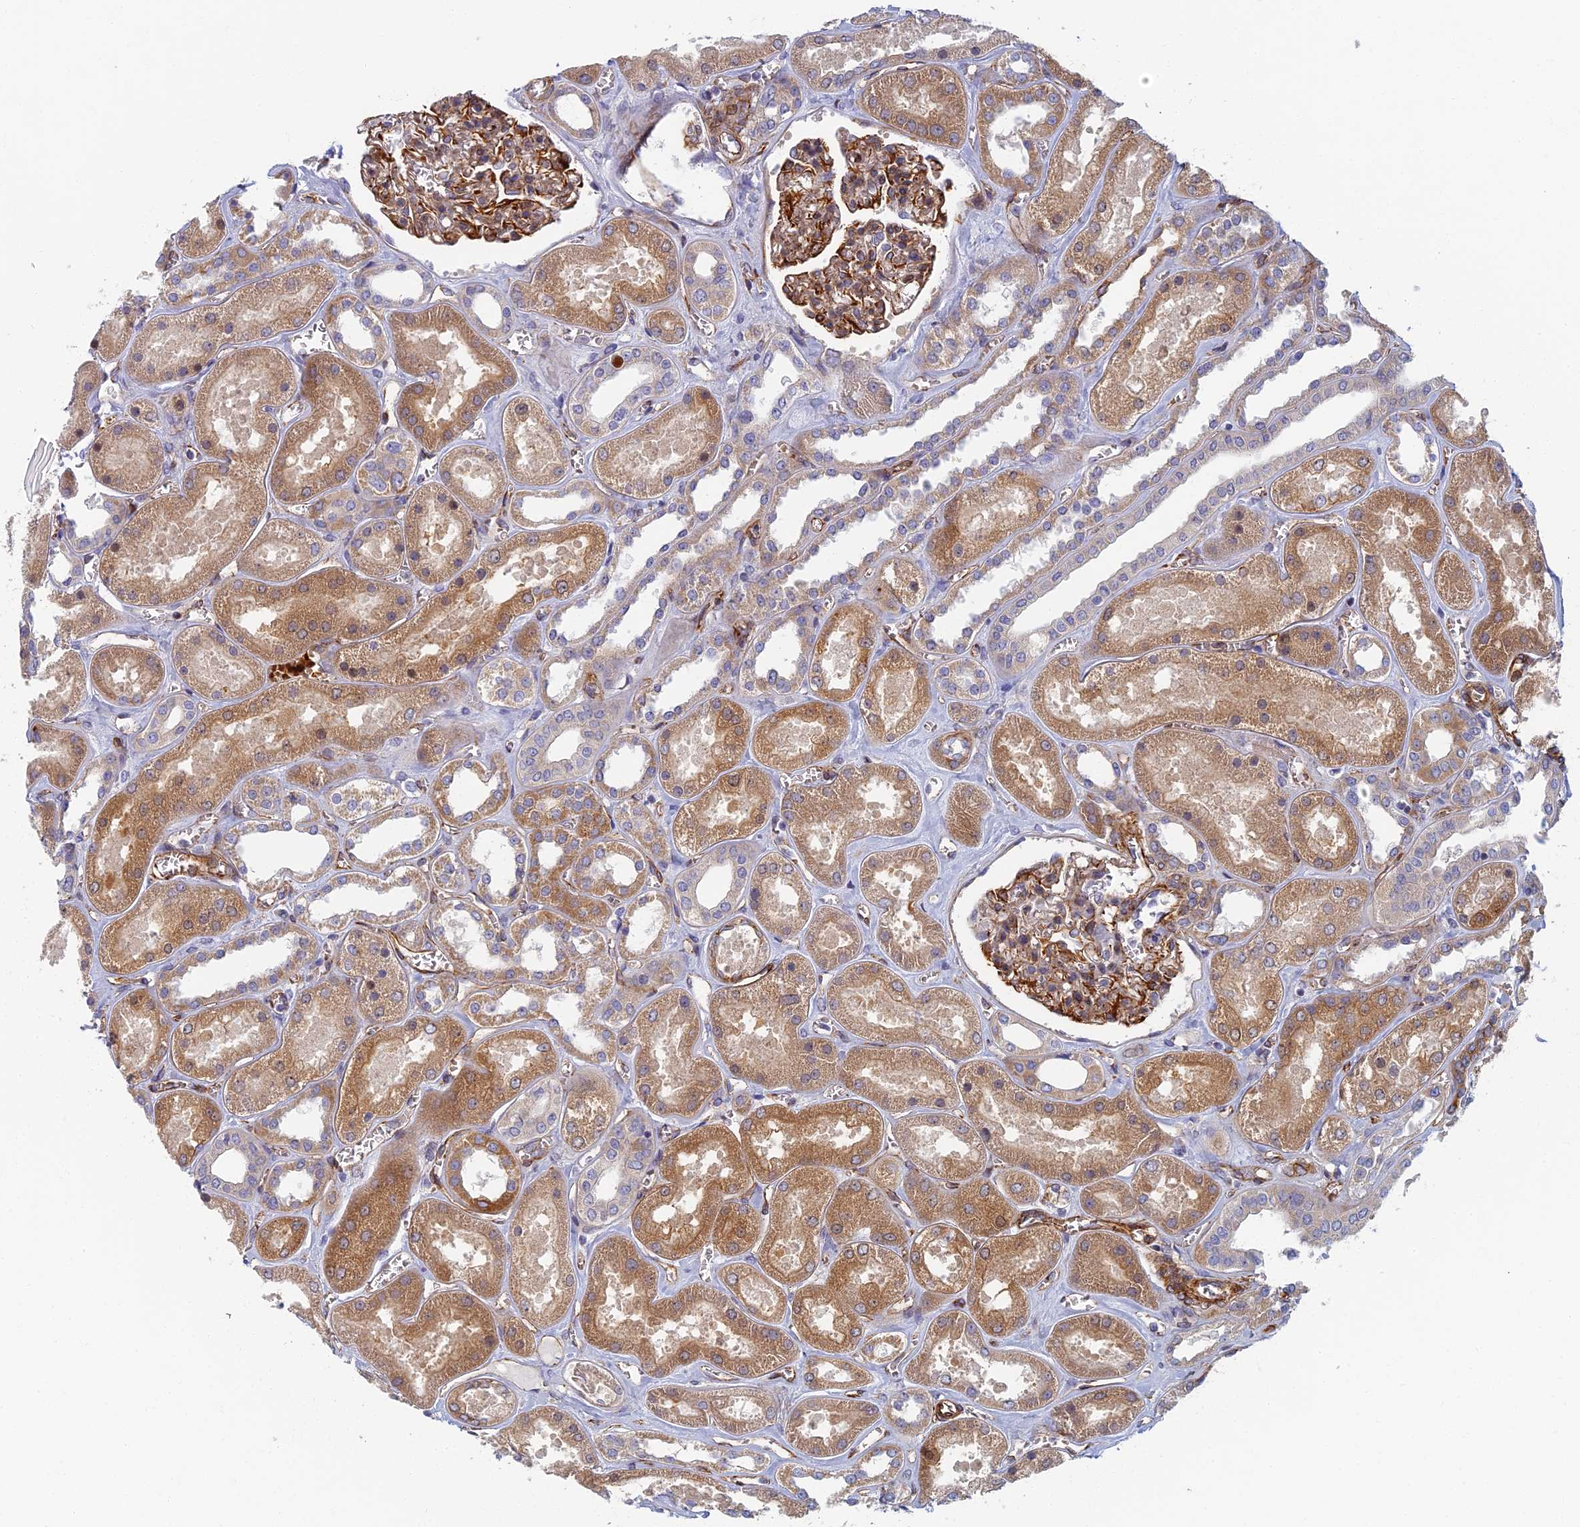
{"staining": {"intensity": "moderate", "quantity": ">75%", "location": "cytoplasmic/membranous"}, "tissue": "kidney", "cell_type": "Cells in glomeruli", "image_type": "normal", "snomed": [{"axis": "morphology", "description": "Normal tissue, NOS"}, {"axis": "morphology", "description": "Adenocarcinoma, NOS"}, {"axis": "topography", "description": "Kidney"}], "caption": "DAB immunohistochemical staining of normal human kidney reveals moderate cytoplasmic/membranous protein expression in about >75% of cells in glomeruli. (DAB (3,3'-diaminobenzidine) = brown stain, brightfield microscopy at high magnification).", "gene": "ABCB10", "patient": {"sex": "female", "age": 68}}